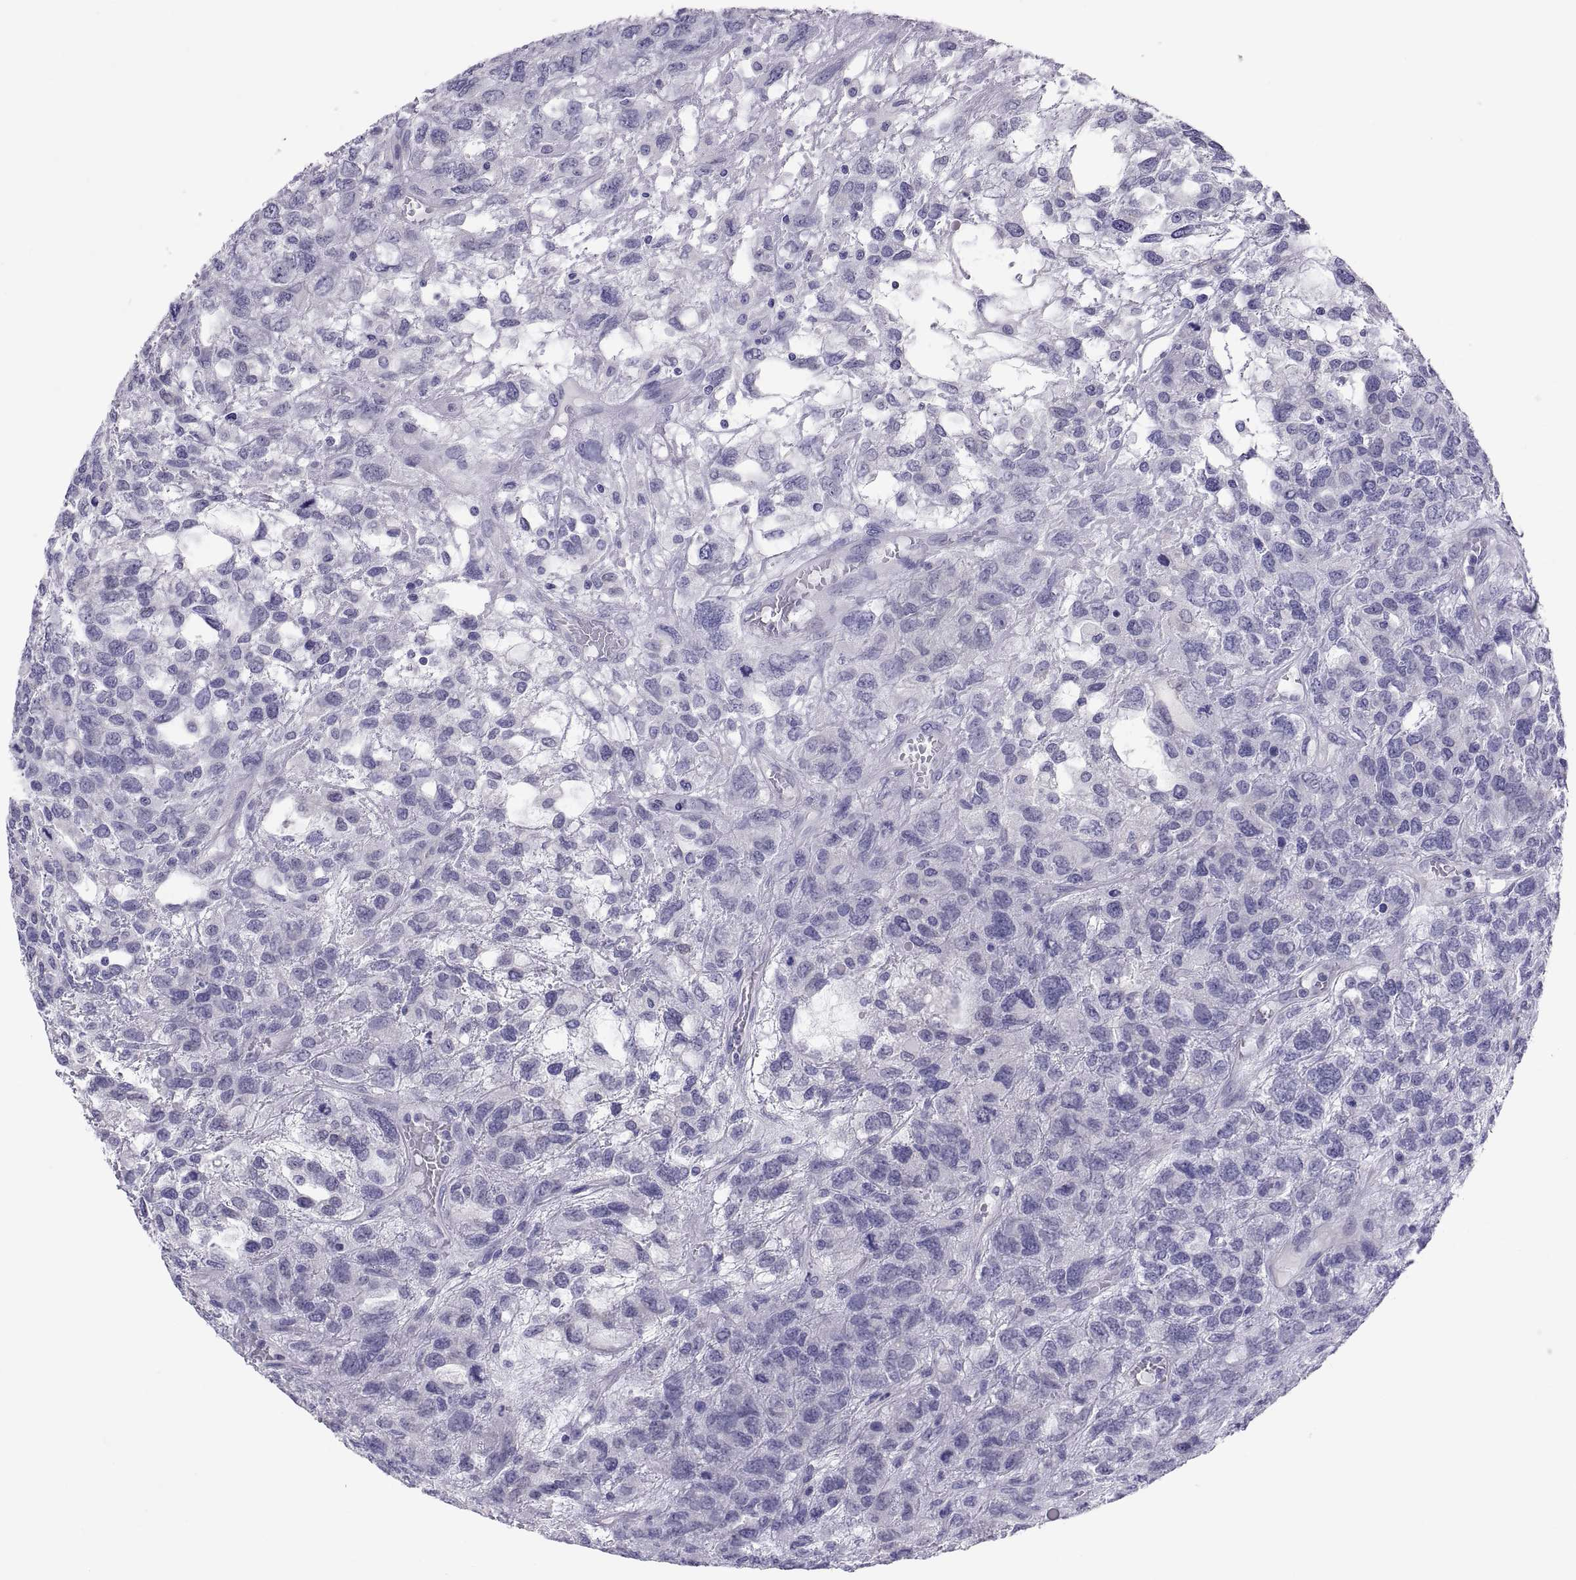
{"staining": {"intensity": "negative", "quantity": "none", "location": "none"}, "tissue": "testis cancer", "cell_type": "Tumor cells", "image_type": "cancer", "snomed": [{"axis": "morphology", "description": "Seminoma, NOS"}, {"axis": "topography", "description": "Testis"}], "caption": "DAB immunohistochemical staining of seminoma (testis) demonstrates no significant expression in tumor cells.", "gene": "RNASE12", "patient": {"sex": "male", "age": 52}}